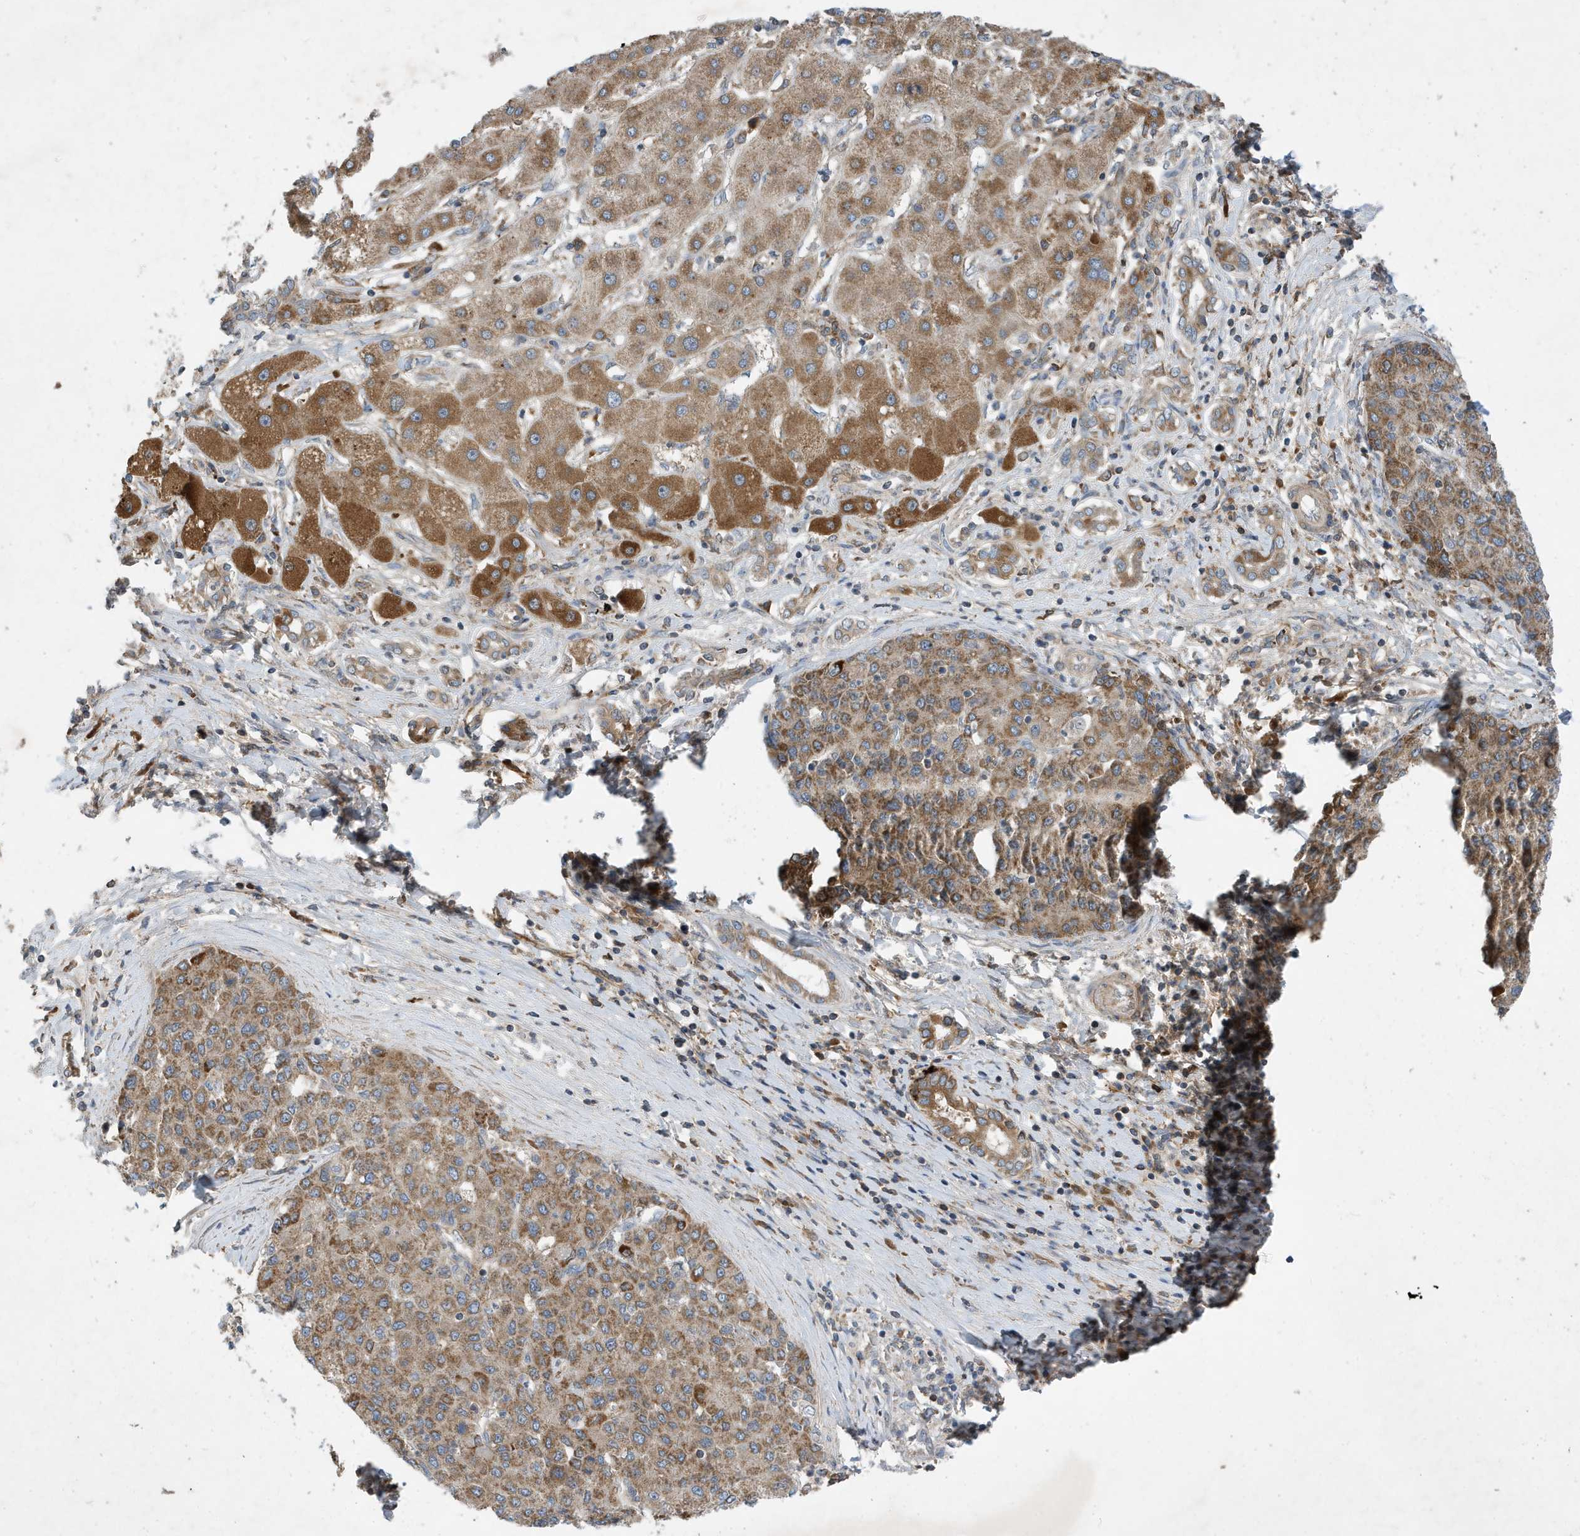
{"staining": {"intensity": "moderate", "quantity": ">75%", "location": "cytoplasmic/membranous"}, "tissue": "liver cancer", "cell_type": "Tumor cells", "image_type": "cancer", "snomed": [{"axis": "morphology", "description": "Carcinoma, Hepatocellular, NOS"}, {"axis": "topography", "description": "Liver"}], "caption": "This image exhibits IHC staining of human liver cancer (hepatocellular carcinoma), with medium moderate cytoplasmic/membranous positivity in approximately >75% of tumor cells.", "gene": "STK19", "patient": {"sex": "male", "age": 65}}